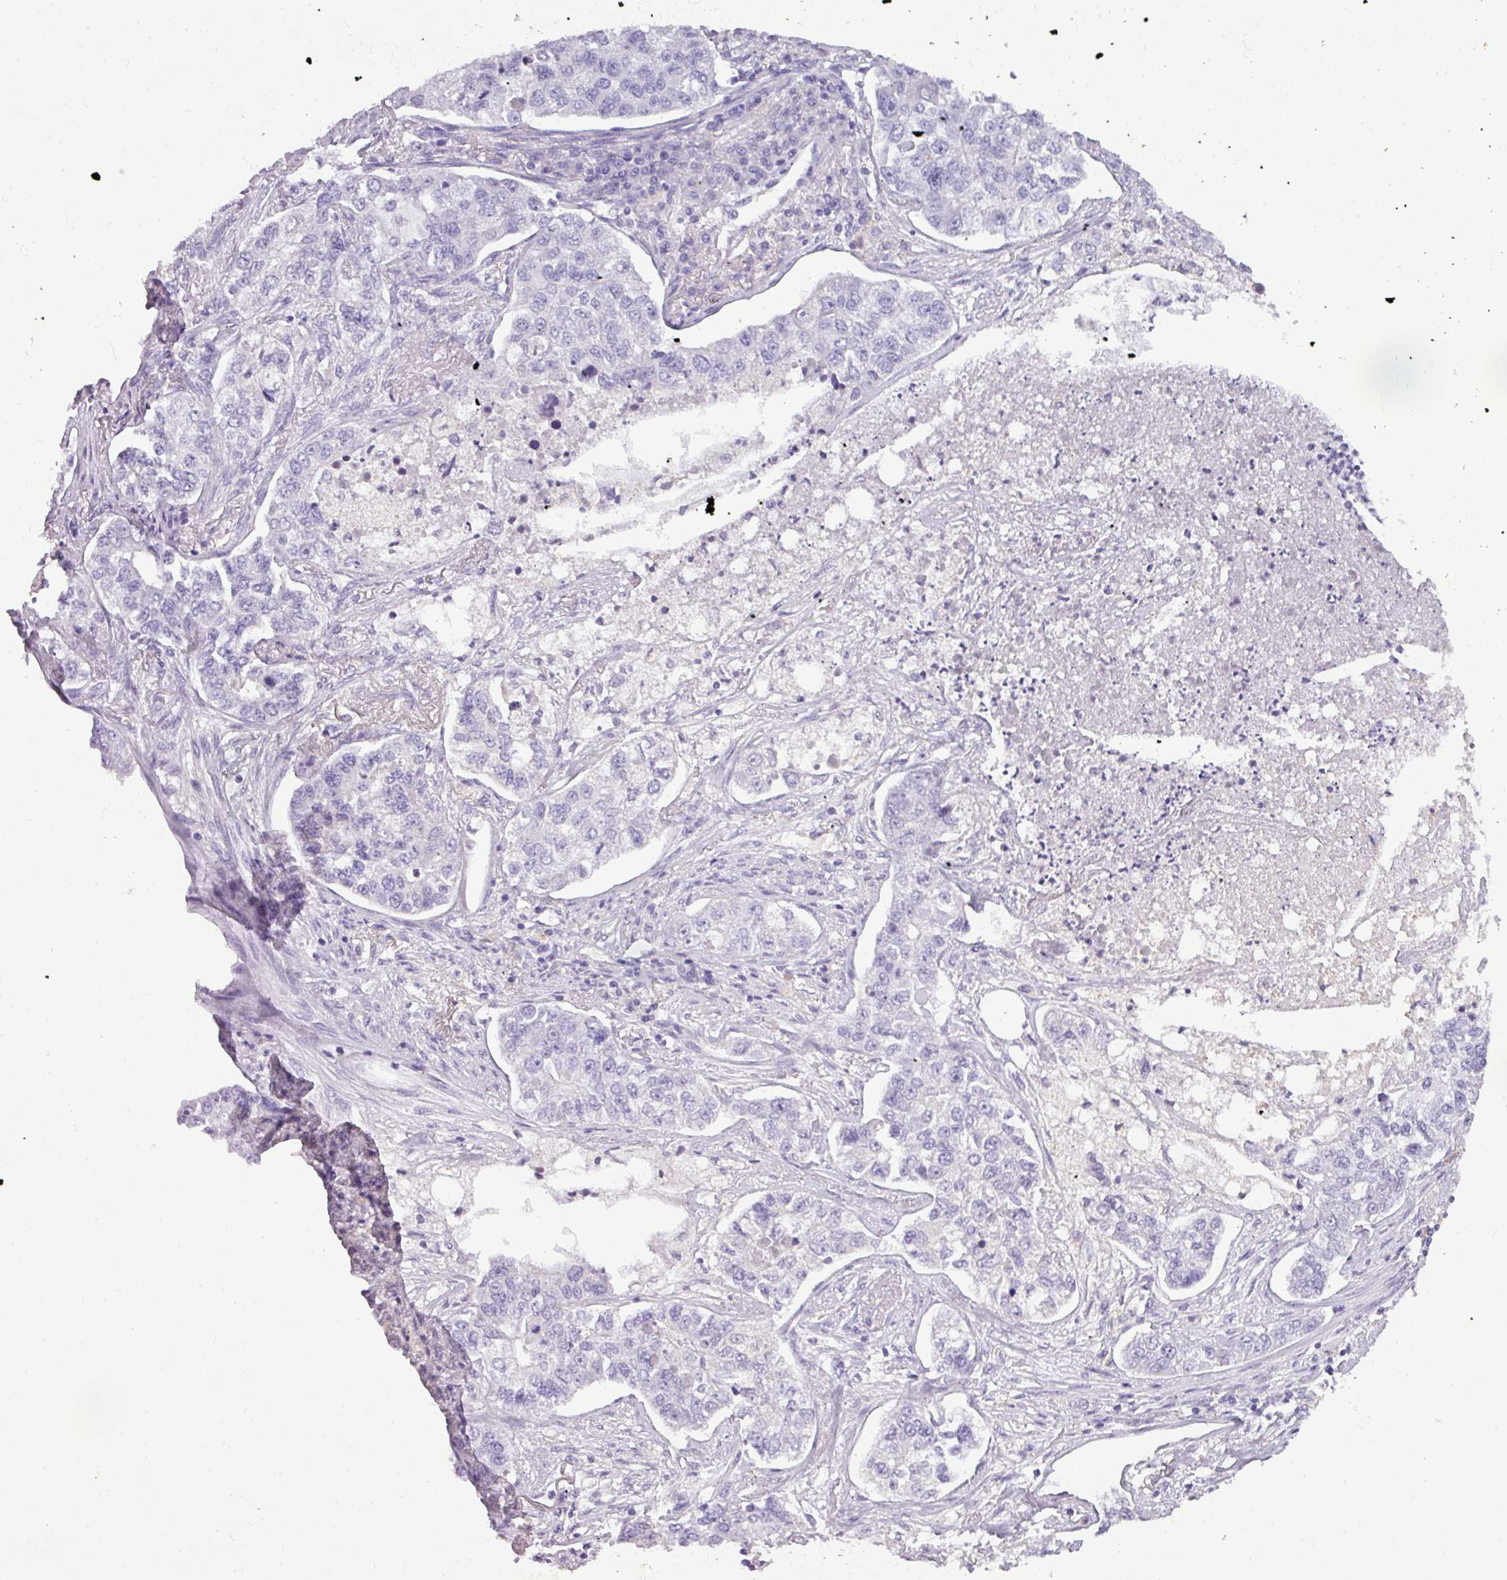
{"staining": {"intensity": "negative", "quantity": "none", "location": "none"}, "tissue": "lung cancer", "cell_type": "Tumor cells", "image_type": "cancer", "snomed": [{"axis": "morphology", "description": "Adenocarcinoma, NOS"}, {"axis": "topography", "description": "Lung"}], "caption": "An image of lung adenocarcinoma stained for a protein reveals no brown staining in tumor cells.", "gene": "TMEM91", "patient": {"sex": "male", "age": 49}}